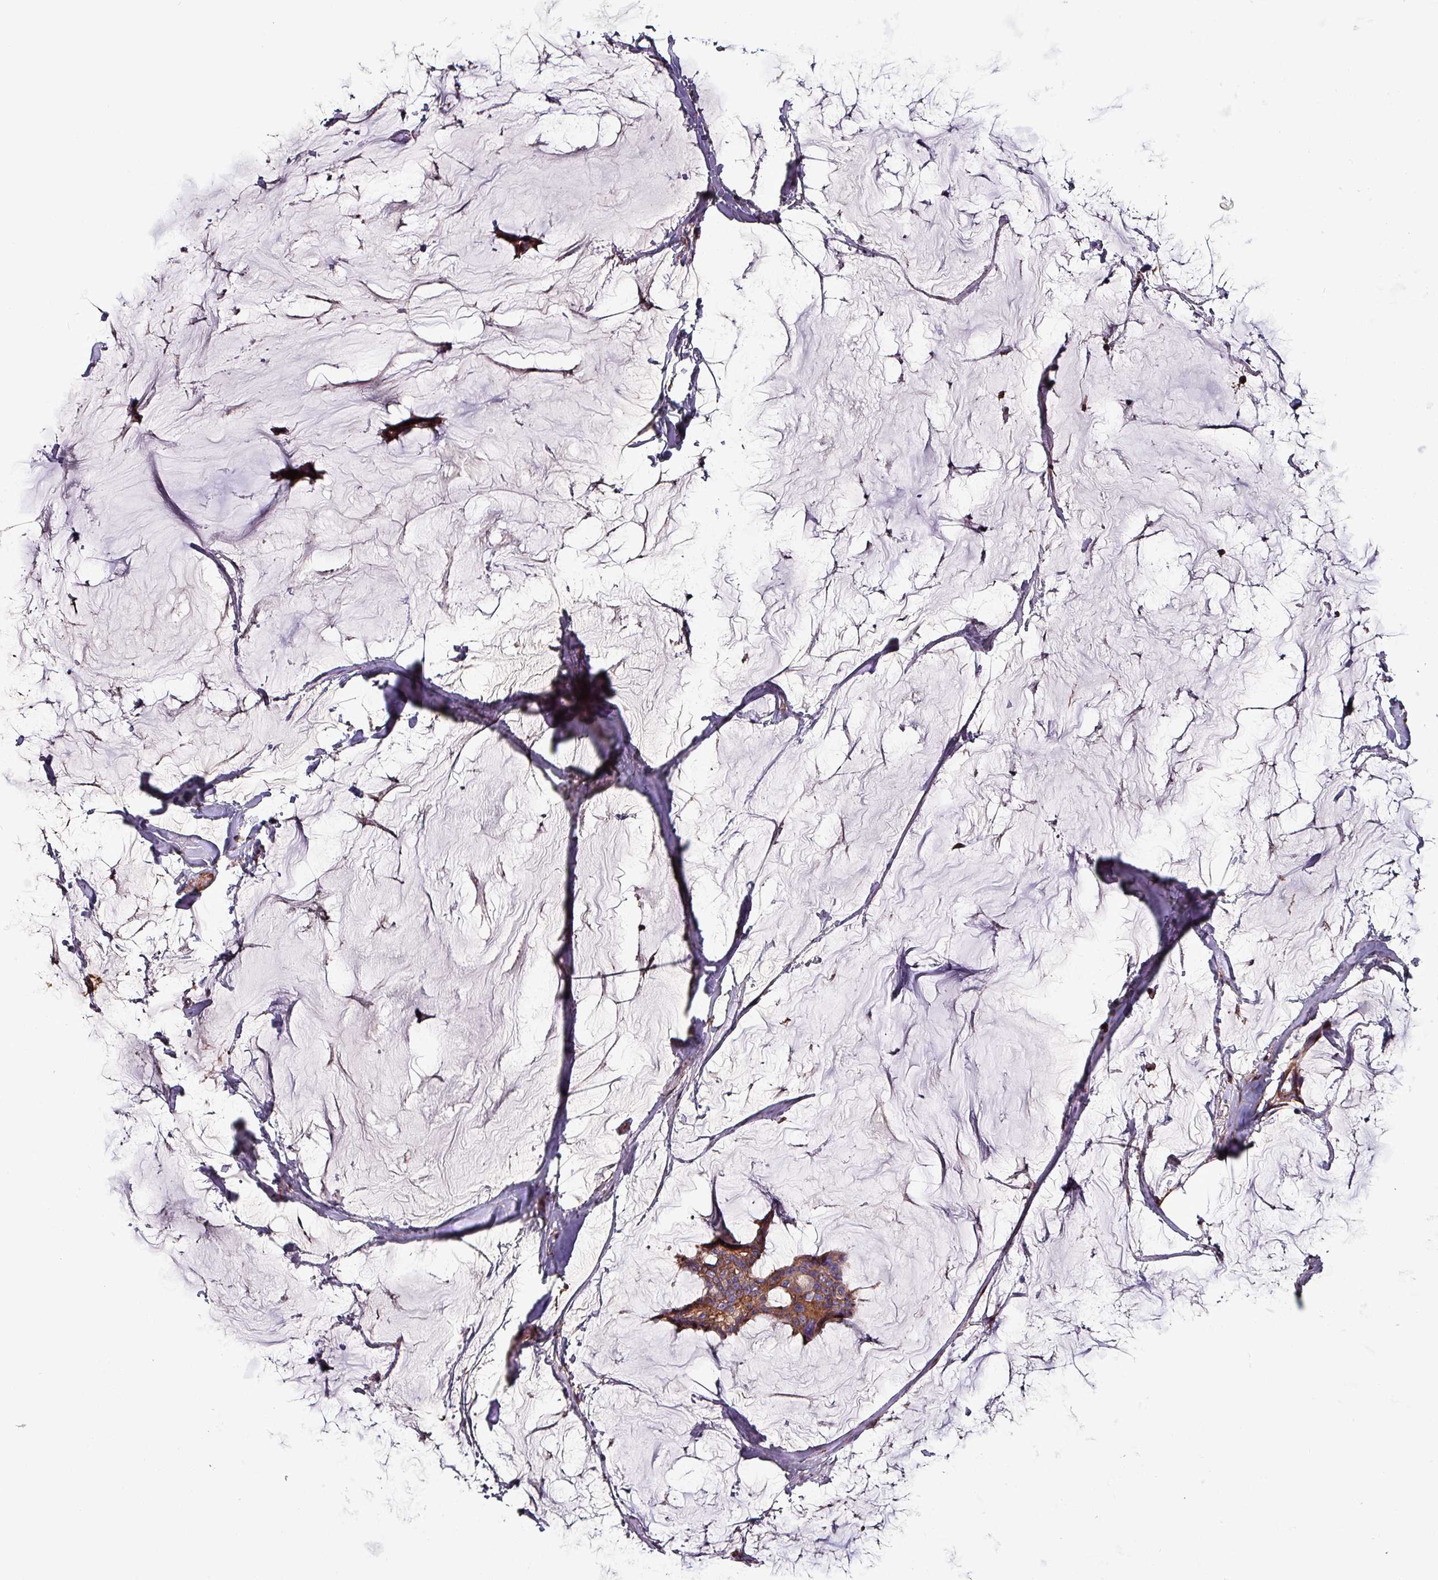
{"staining": {"intensity": "moderate", "quantity": ">75%", "location": "cytoplasmic/membranous"}, "tissue": "breast cancer", "cell_type": "Tumor cells", "image_type": "cancer", "snomed": [{"axis": "morphology", "description": "Duct carcinoma"}, {"axis": "topography", "description": "Breast"}], "caption": "An image showing moderate cytoplasmic/membranous staining in approximately >75% of tumor cells in breast cancer (infiltrating ductal carcinoma), as visualized by brown immunohistochemical staining.", "gene": "VAMP4", "patient": {"sex": "female", "age": 93}}